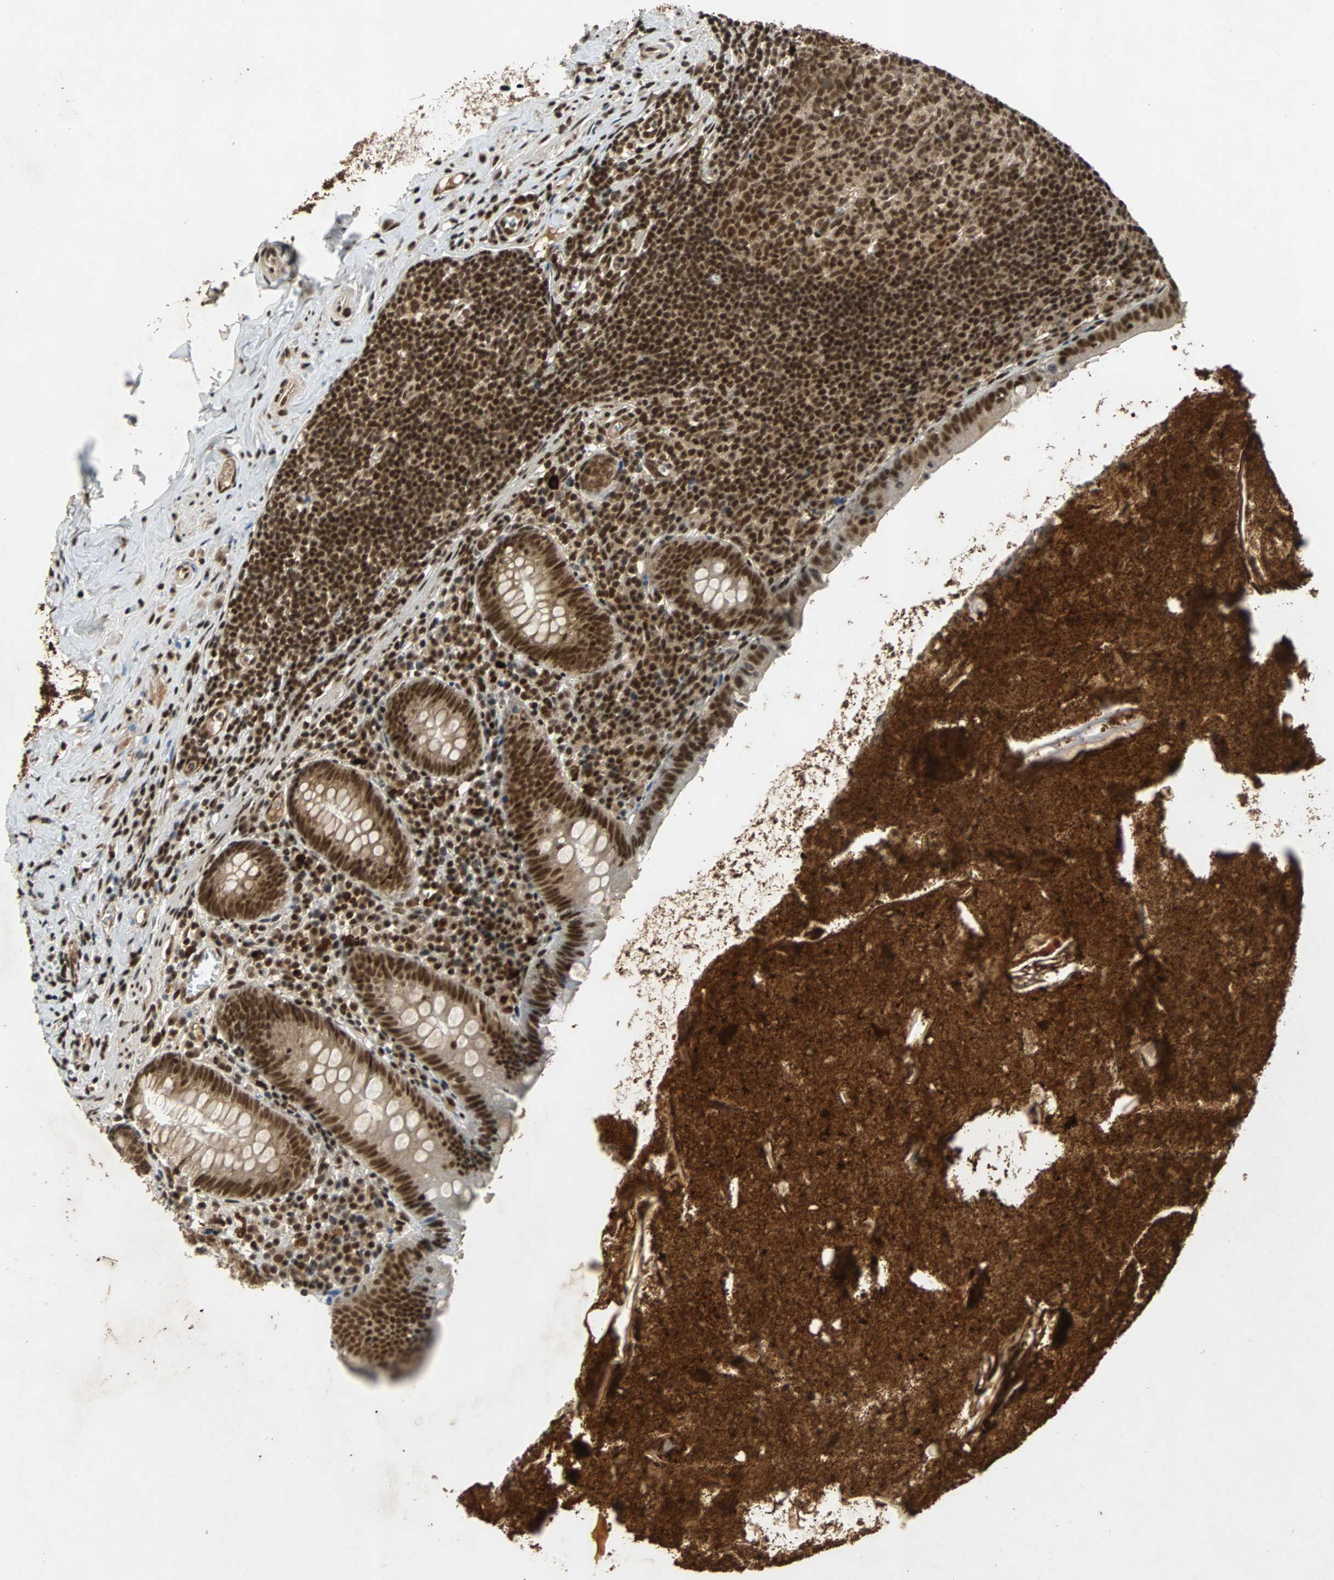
{"staining": {"intensity": "strong", "quantity": ">75%", "location": "nuclear"}, "tissue": "appendix", "cell_type": "Glandular cells", "image_type": "normal", "snomed": [{"axis": "morphology", "description": "Normal tissue, NOS"}, {"axis": "topography", "description": "Appendix"}], "caption": "Immunohistochemical staining of normal appendix reveals high levels of strong nuclear expression in approximately >75% of glandular cells. The protein is stained brown, and the nuclei are stained in blue (DAB IHC with brightfield microscopy, high magnification).", "gene": "TAF5", "patient": {"sex": "male", "age": 52}}